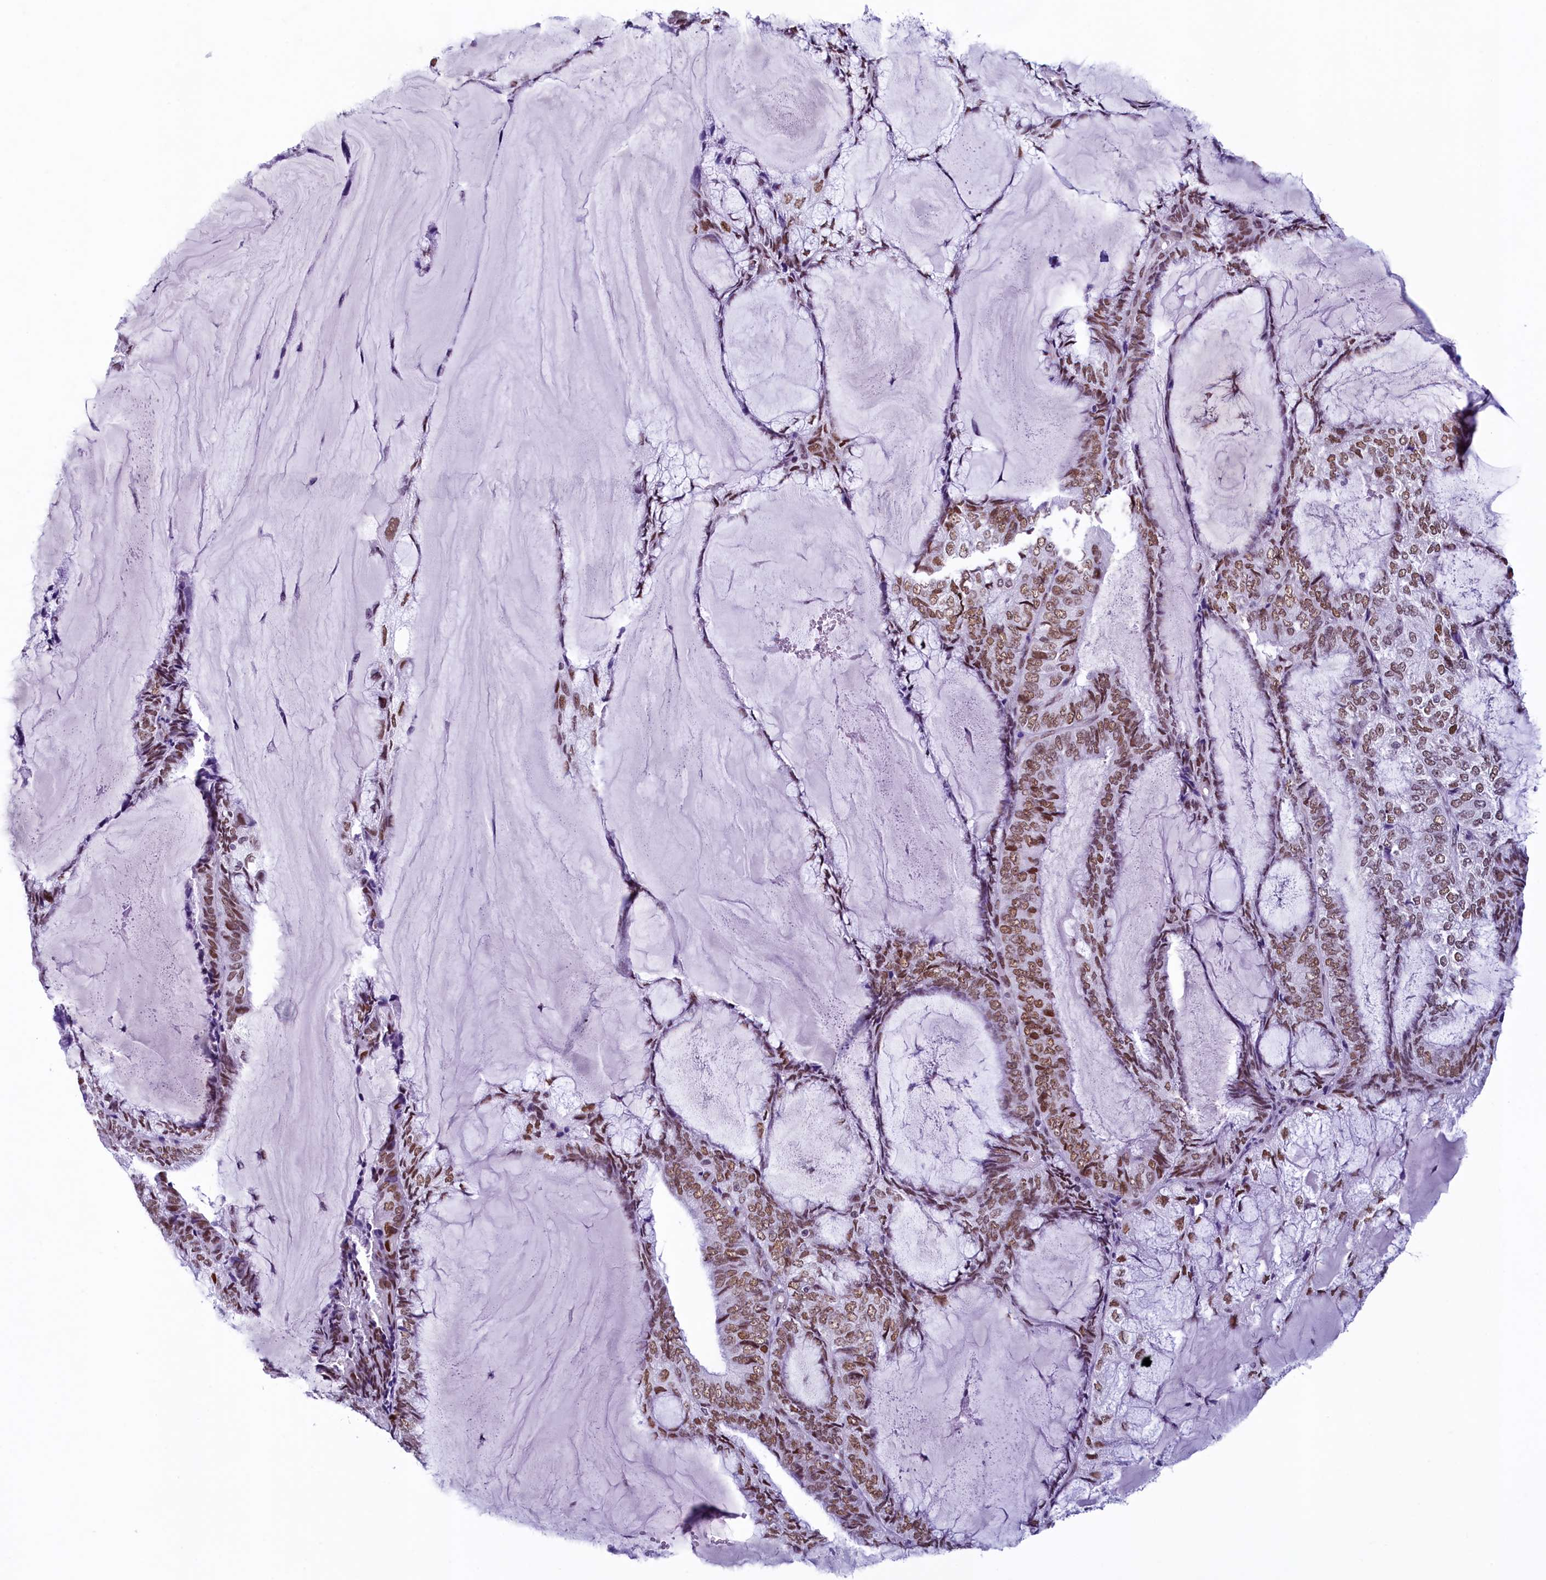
{"staining": {"intensity": "moderate", "quantity": "25%-75%", "location": "nuclear"}, "tissue": "endometrial cancer", "cell_type": "Tumor cells", "image_type": "cancer", "snomed": [{"axis": "morphology", "description": "Adenocarcinoma, NOS"}, {"axis": "topography", "description": "Endometrium"}], "caption": "There is medium levels of moderate nuclear positivity in tumor cells of endometrial adenocarcinoma, as demonstrated by immunohistochemical staining (brown color).", "gene": "SUGP2", "patient": {"sex": "female", "age": 81}}